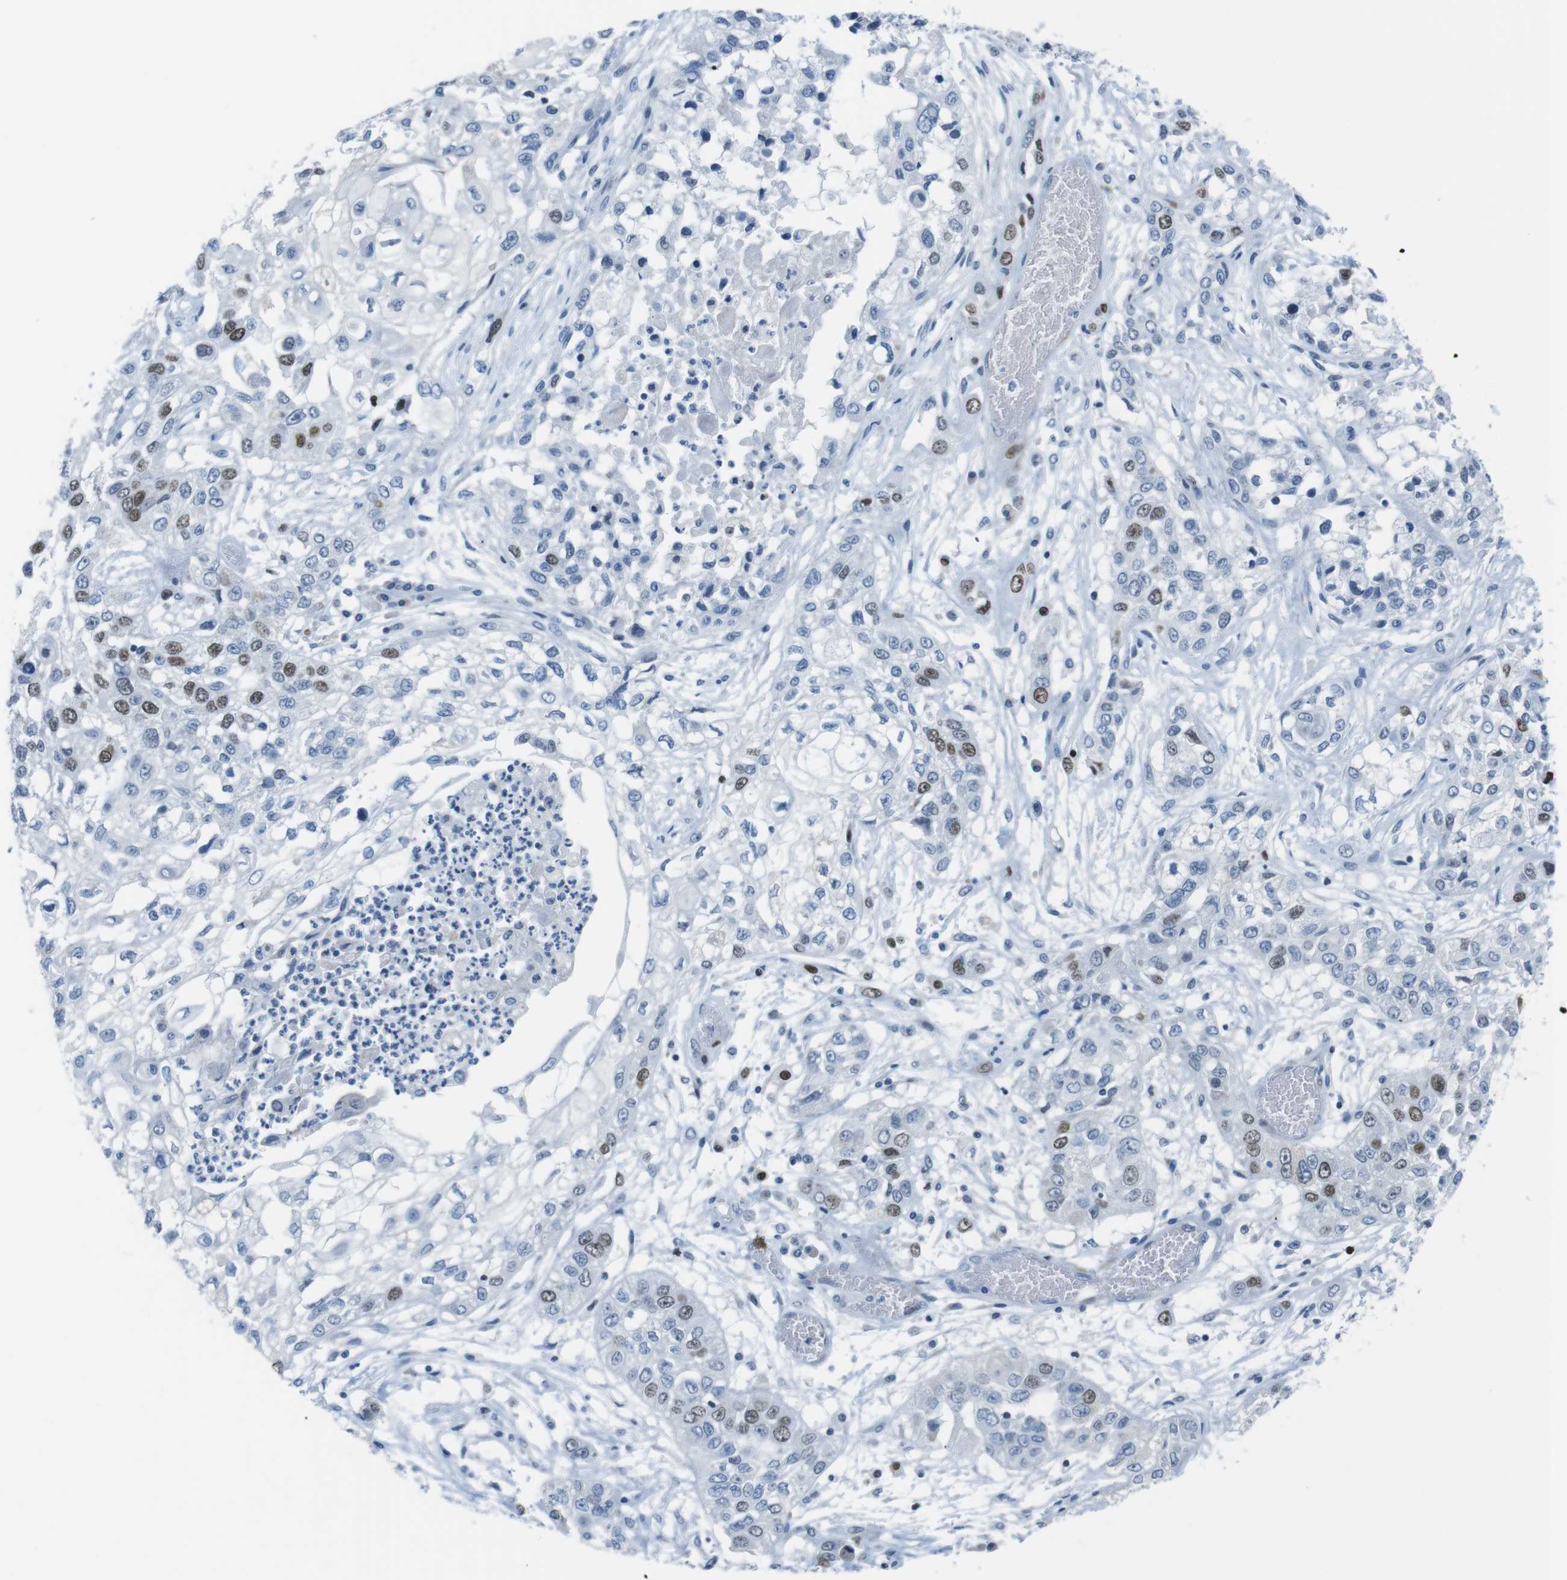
{"staining": {"intensity": "moderate", "quantity": "<25%", "location": "nuclear"}, "tissue": "lung cancer", "cell_type": "Tumor cells", "image_type": "cancer", "snomed": [{"axis": "morphology", "description": "Squamous cell carcinoma, NOS"}, {"axis": "topography", "description": "Lung"}], "caption": "An immunohistochemistry histopathology image of tumor tissue is shown. Protein staining in brown labels moderate nuclear positivity in squamous cell carcinoma (lung) within tumor cells. The protein is shown in brown color, while the nuclei are stained blue.", "gene": "CHAF1A", "patient": {"sex": "male", "age": 71}}